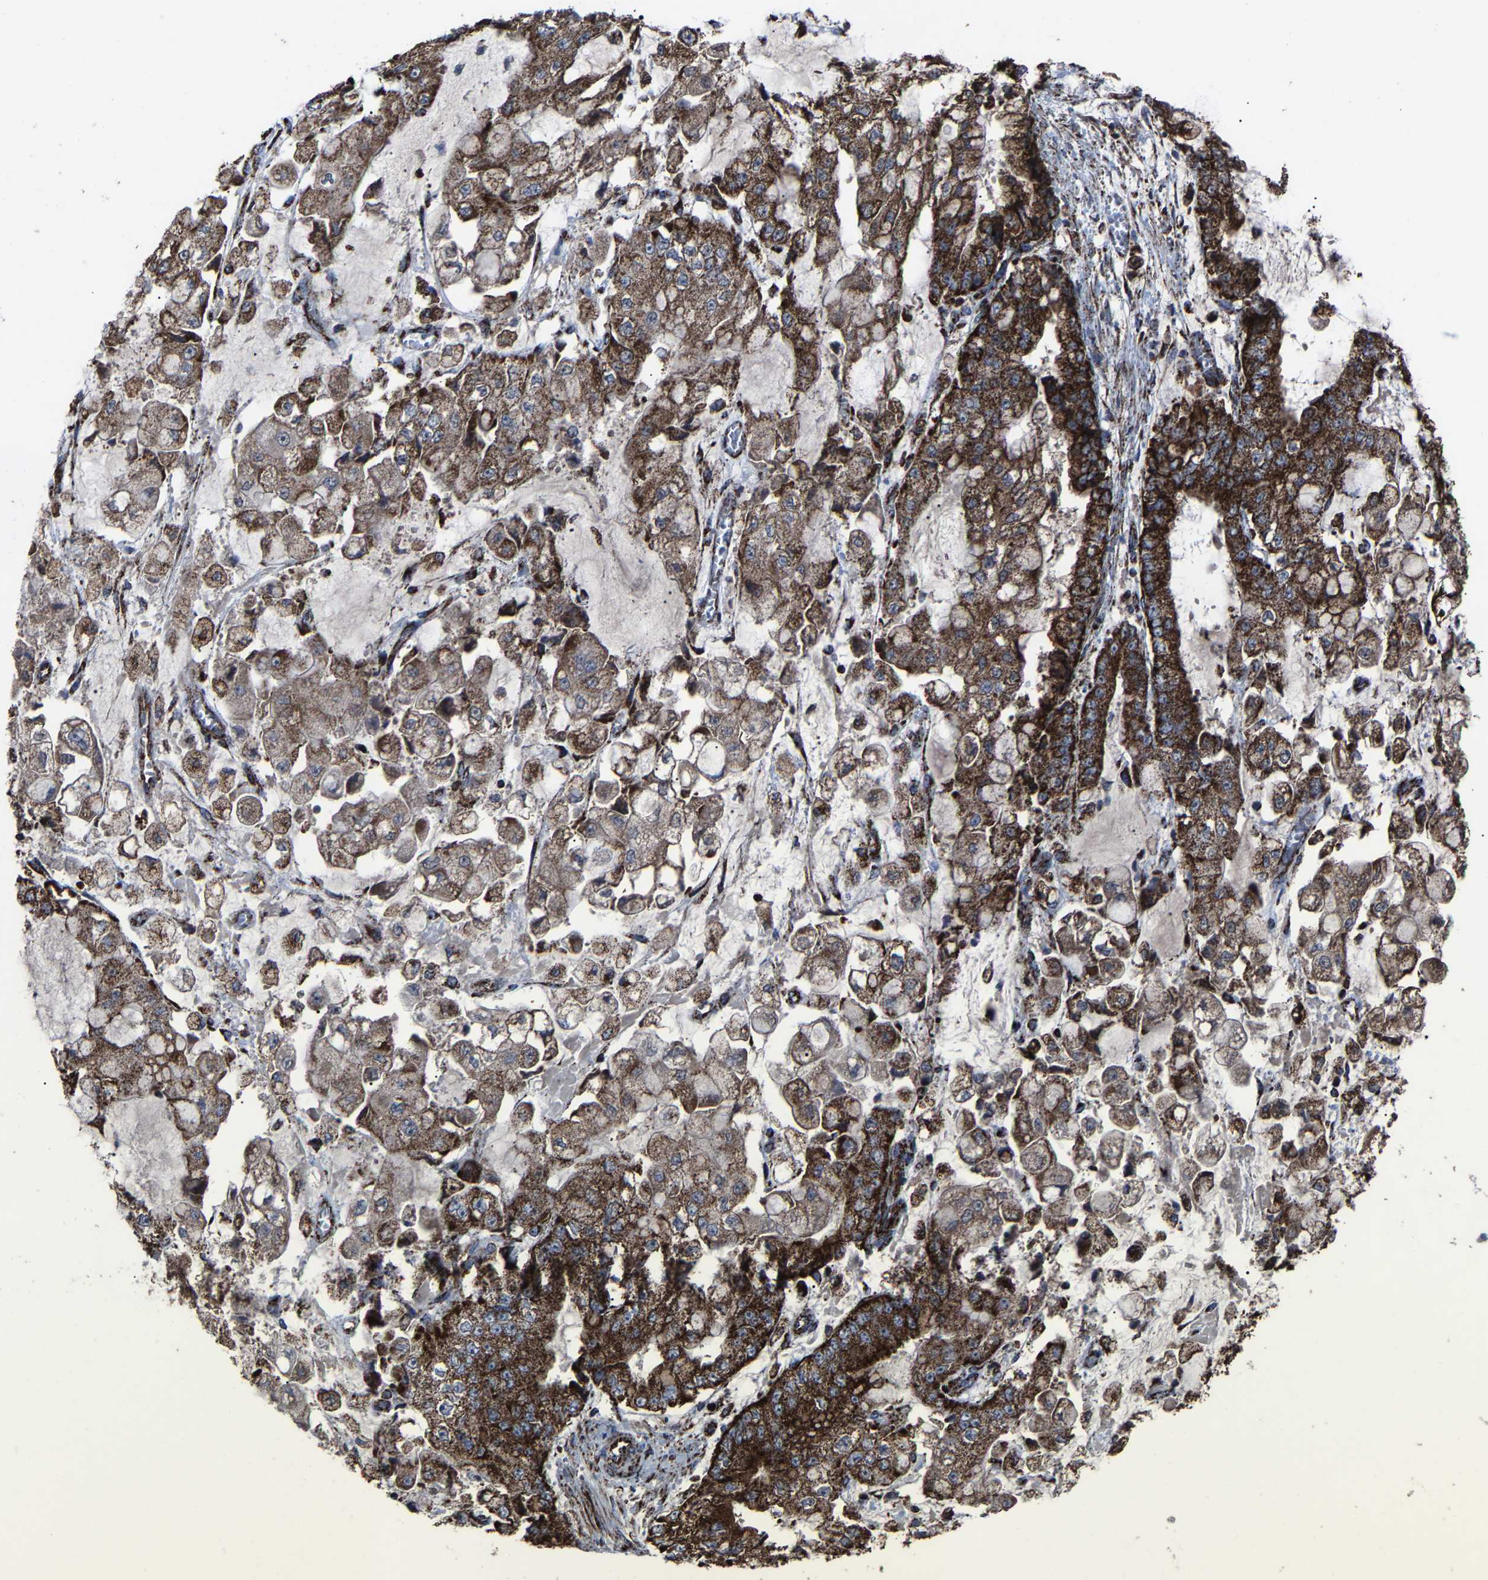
{"staining": {"intensity": "strong", "quantity": ">75%", "location": "cytoplasmic/membranous"}, "tissue": "stomach cancer", "cell_type": "Tumor cells", "image_type": "cancer", "snomed": [{"axis": "morphology", "description": "Adenocarcinoma, NOS"}, {"axis": "topography", "description": "Stomach"}], "caption": "Stomach adenocarcinoma stained with a brown dye reveals strong cytoplasmic/membranous positive expression in approximately >75% of tumor cells.", "gene": "NDUFV3", "patient": {"sex": "male", "age": 76}}